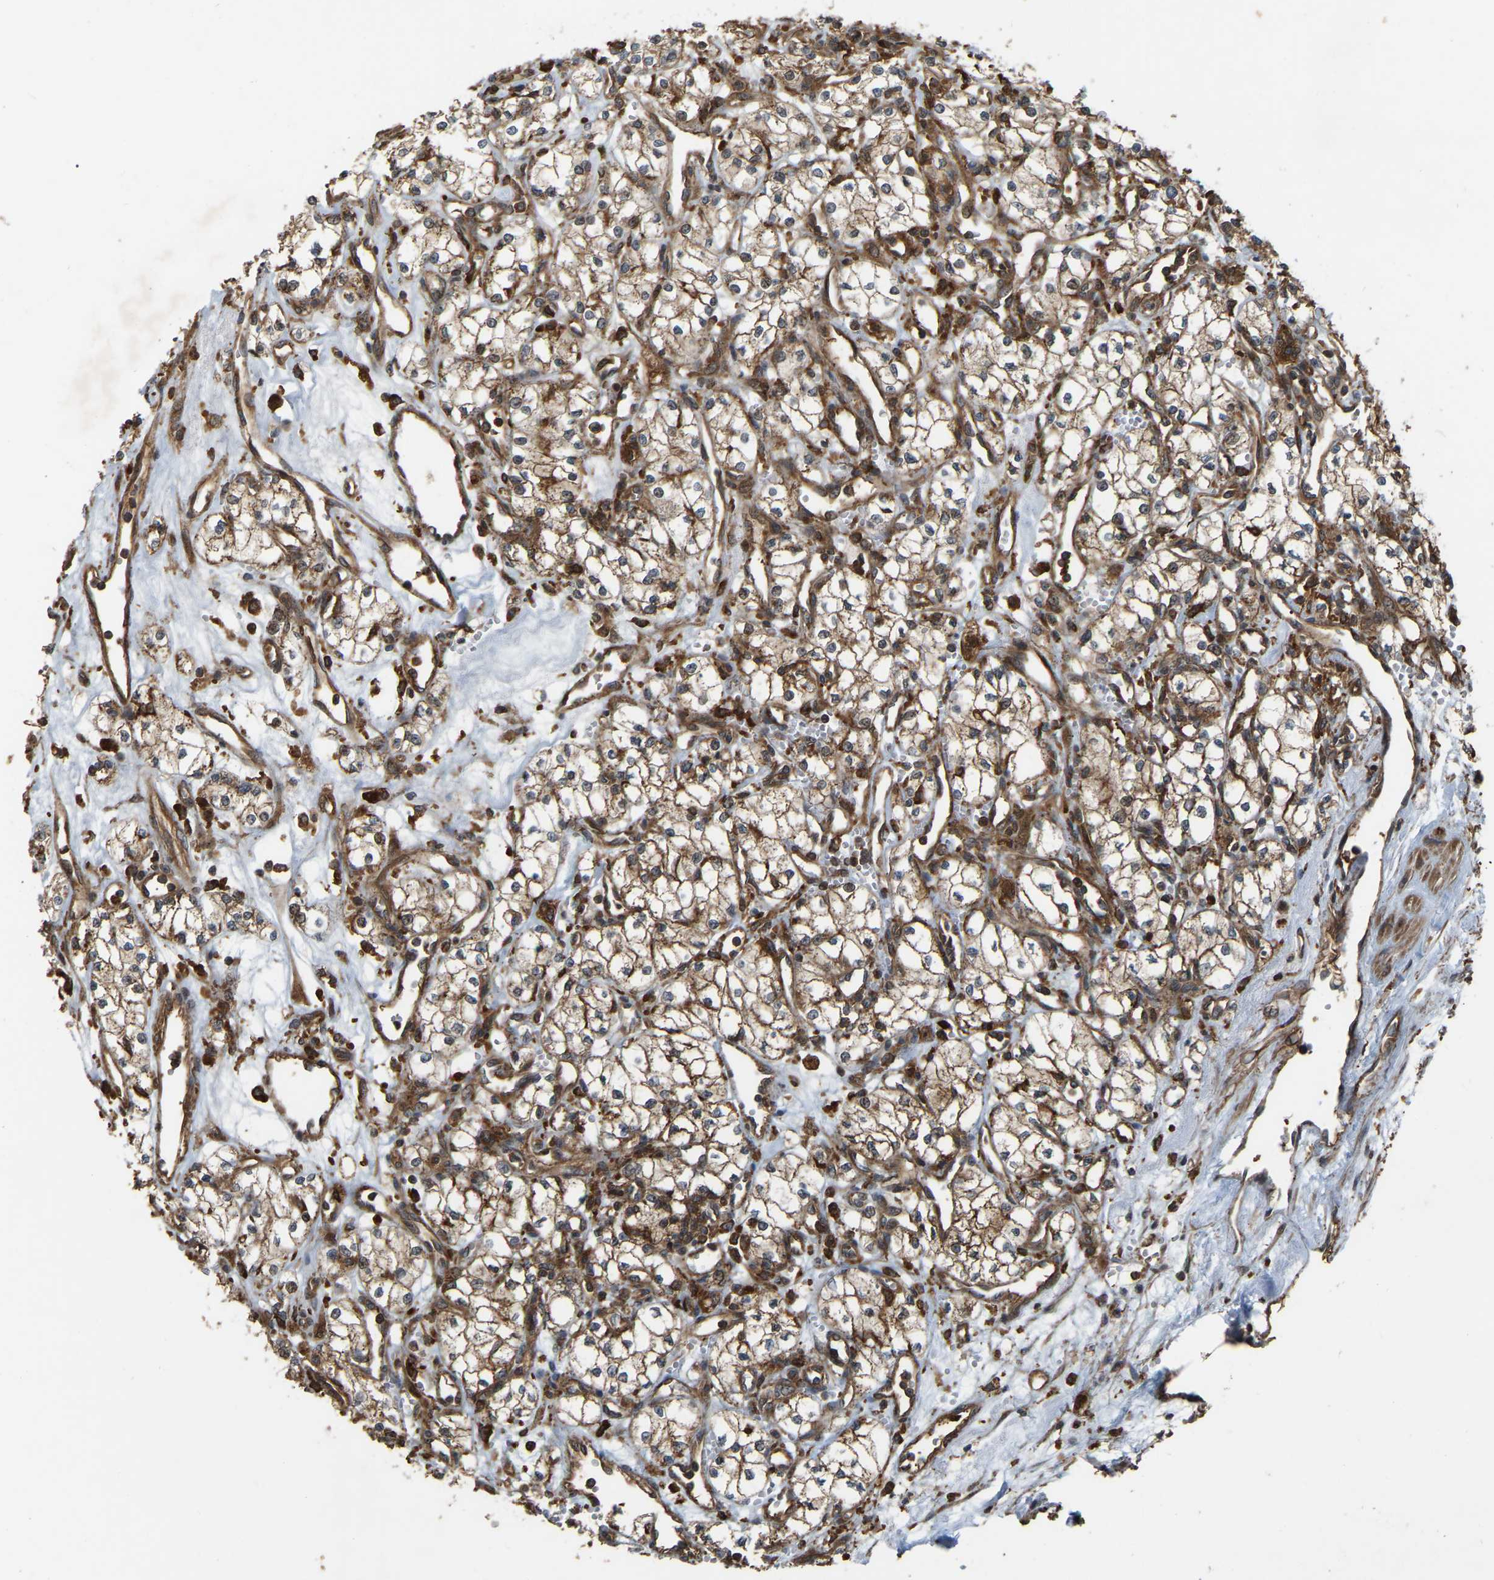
{"staining": {"intensity": "moderate", "quantity": ">75%", "location": "cytoplasmic/membranous"}, "tissue": "renal cancer", "cell_type": "Tumor cells", "image_type": "cancer", "snomed": [{"axis": "morphology", "description": "Adenocarcinoma, NOS"}, {"axis": "topography", "description": "Kidney"}], "caption": "DAB (3,3'-diaminobenzidine) immunohistochemical staining of human renal cancer displays moderate cytoplasmic/membranous protein staining in approximately >75% of tumor cells.", "gene": "SAMD9L", "patient": {"sex": "male", "age": 59}}